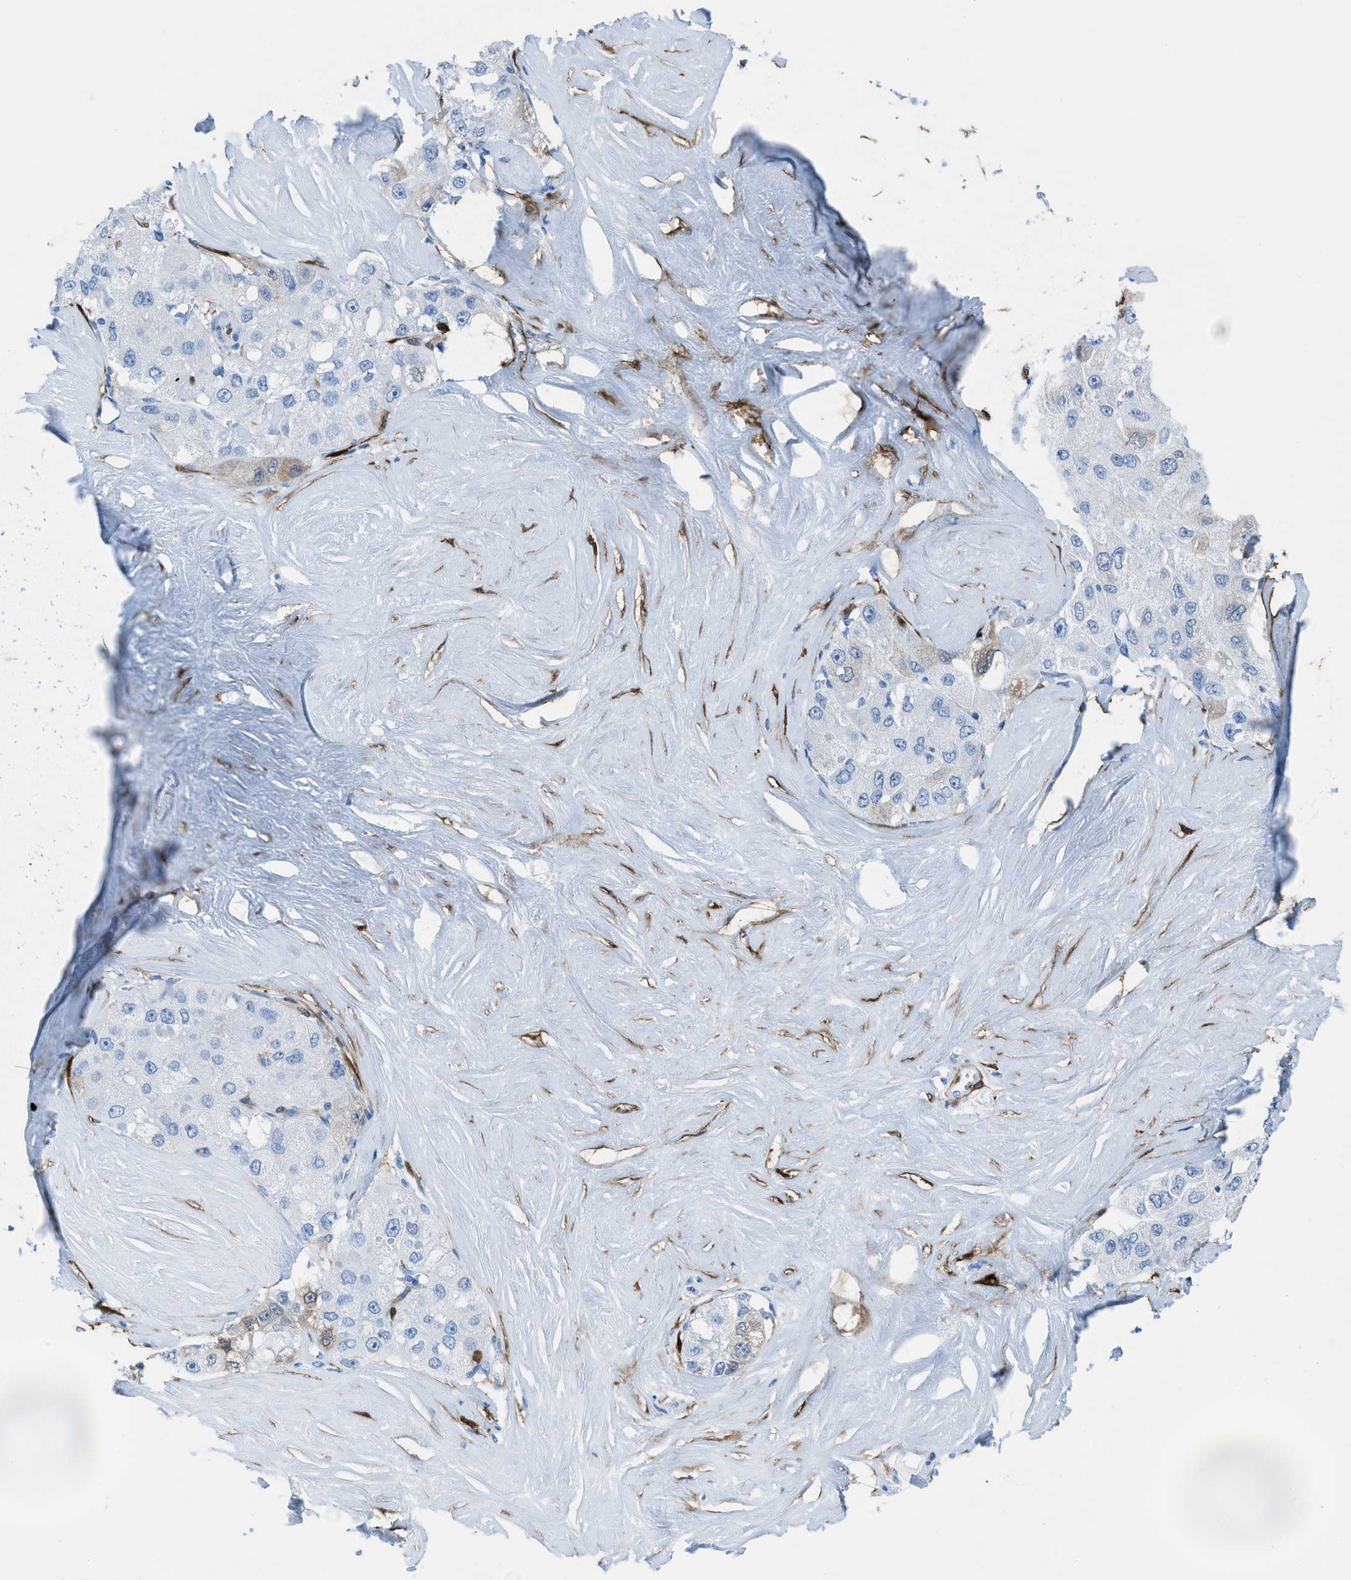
{"staining": {"intensity": "weak", "quantity": "<25%", "location": "cytoplasmic/membranous"}, "tissue": "liver cancer", "cell_type": "Tumor cells", "image_type": "cancer", "snomed": [{"axis": "morphology", "description": "Carcinoma, Hepatocellular, NOS"}, {"axis": "topography", "description": "Liver"}], "caption": "The micrograph demonstrates no significant staining in tumor cells of liver cancer (hepatocellular carcinoma).", "gene": "CDKN2A", "patient": {"sex": "male", "age": 80}}